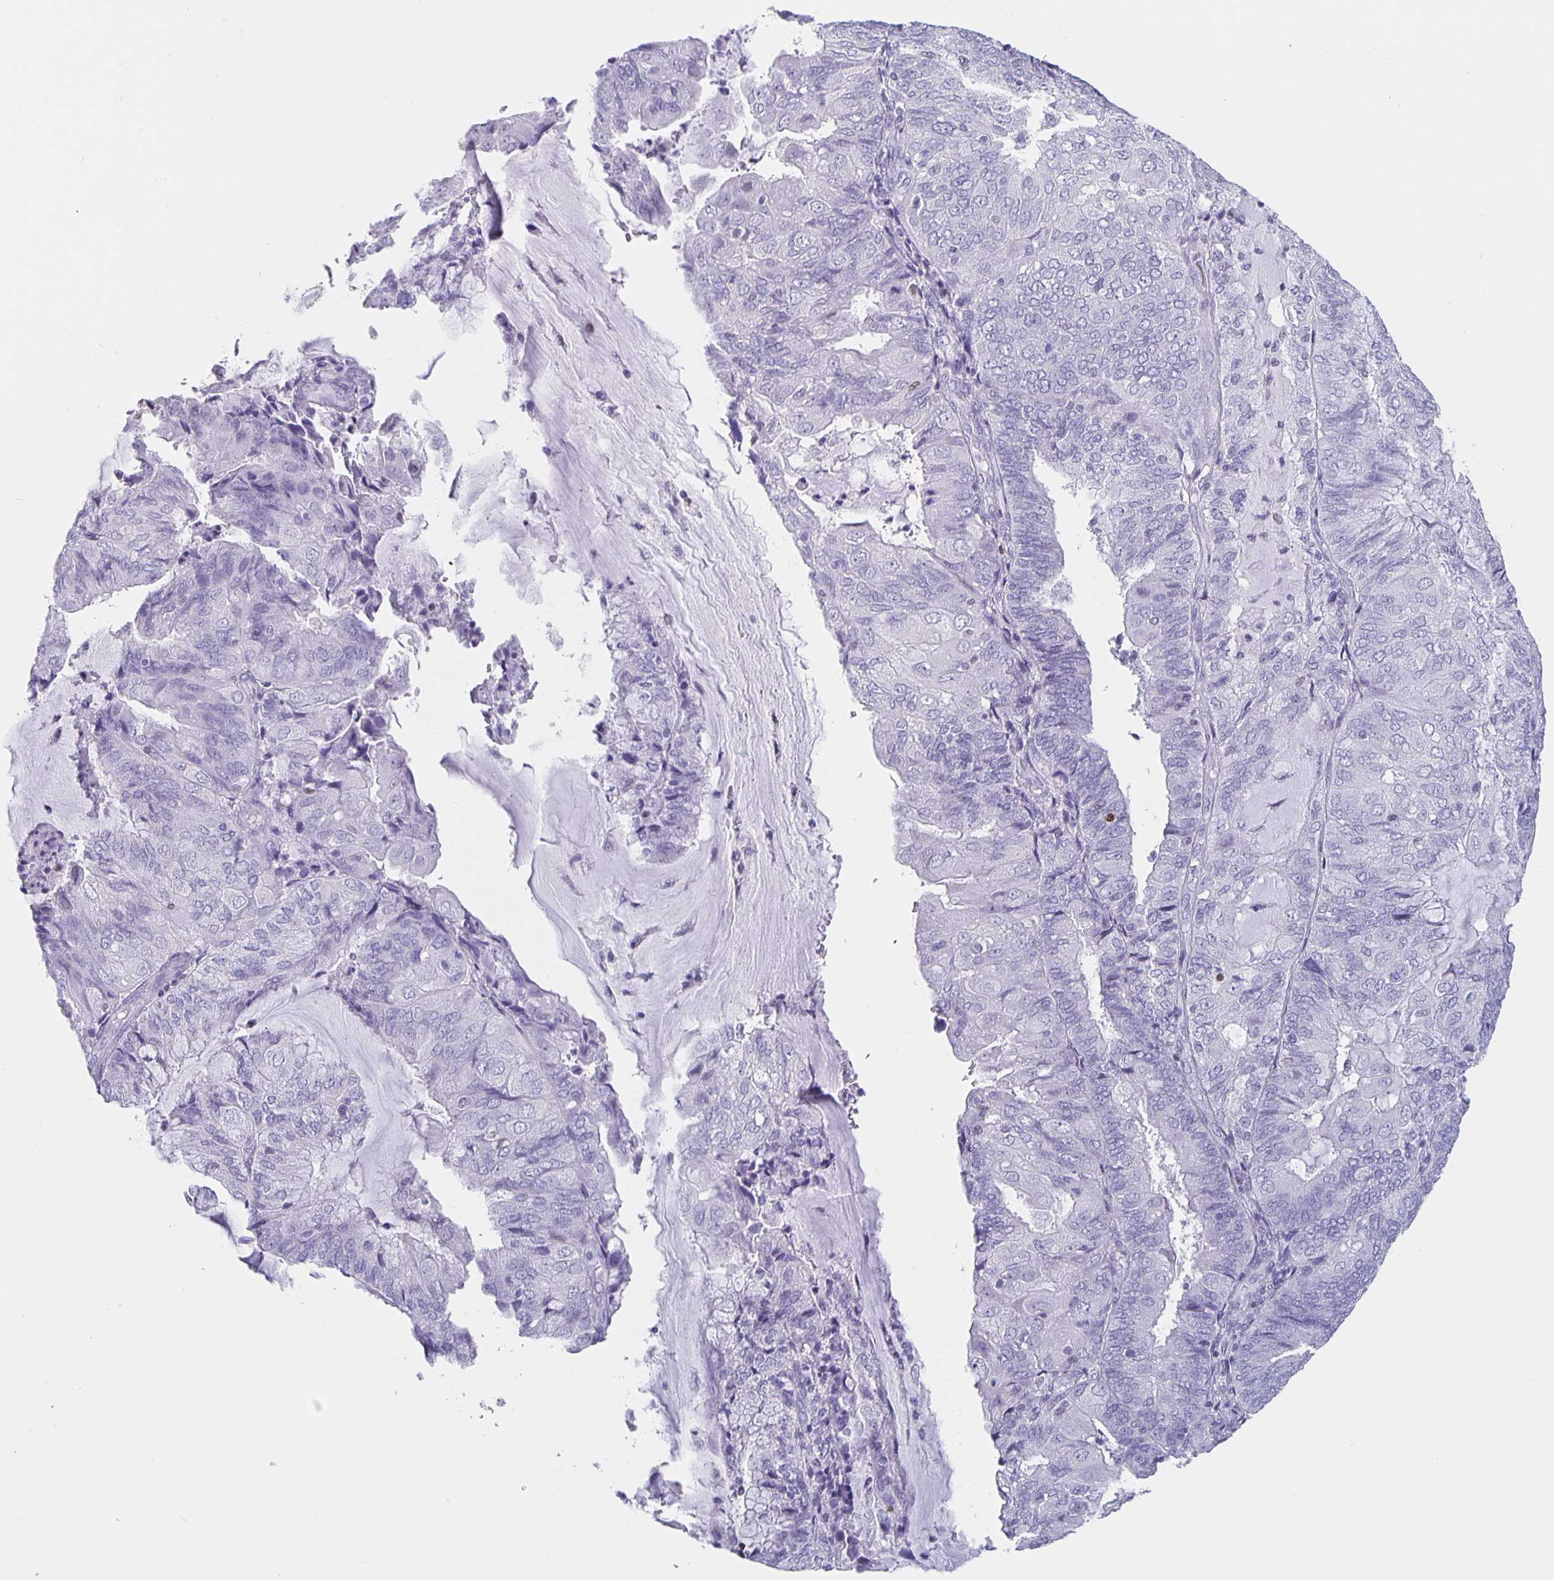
{"staining": {"intensity": "negative", "quantity": "none", "location": "none"}, "tissue": "endometrial cancer", "cell_type": "Tumor cells", "image_type": "cancer", "snomed": [{"axis": "morphology", "description": "Adenocarcinoma, NOS"}, {"axis": "topography", "description": "Endometrium"}], "caption": "A high-resolution micrograph shows immunohistochemistry staining of adenocarcinoma (endometrial), which reveals no significant expression in tumor cells.", "gene": "SATB2", "patient": {"sex": "female", "age": 81}}